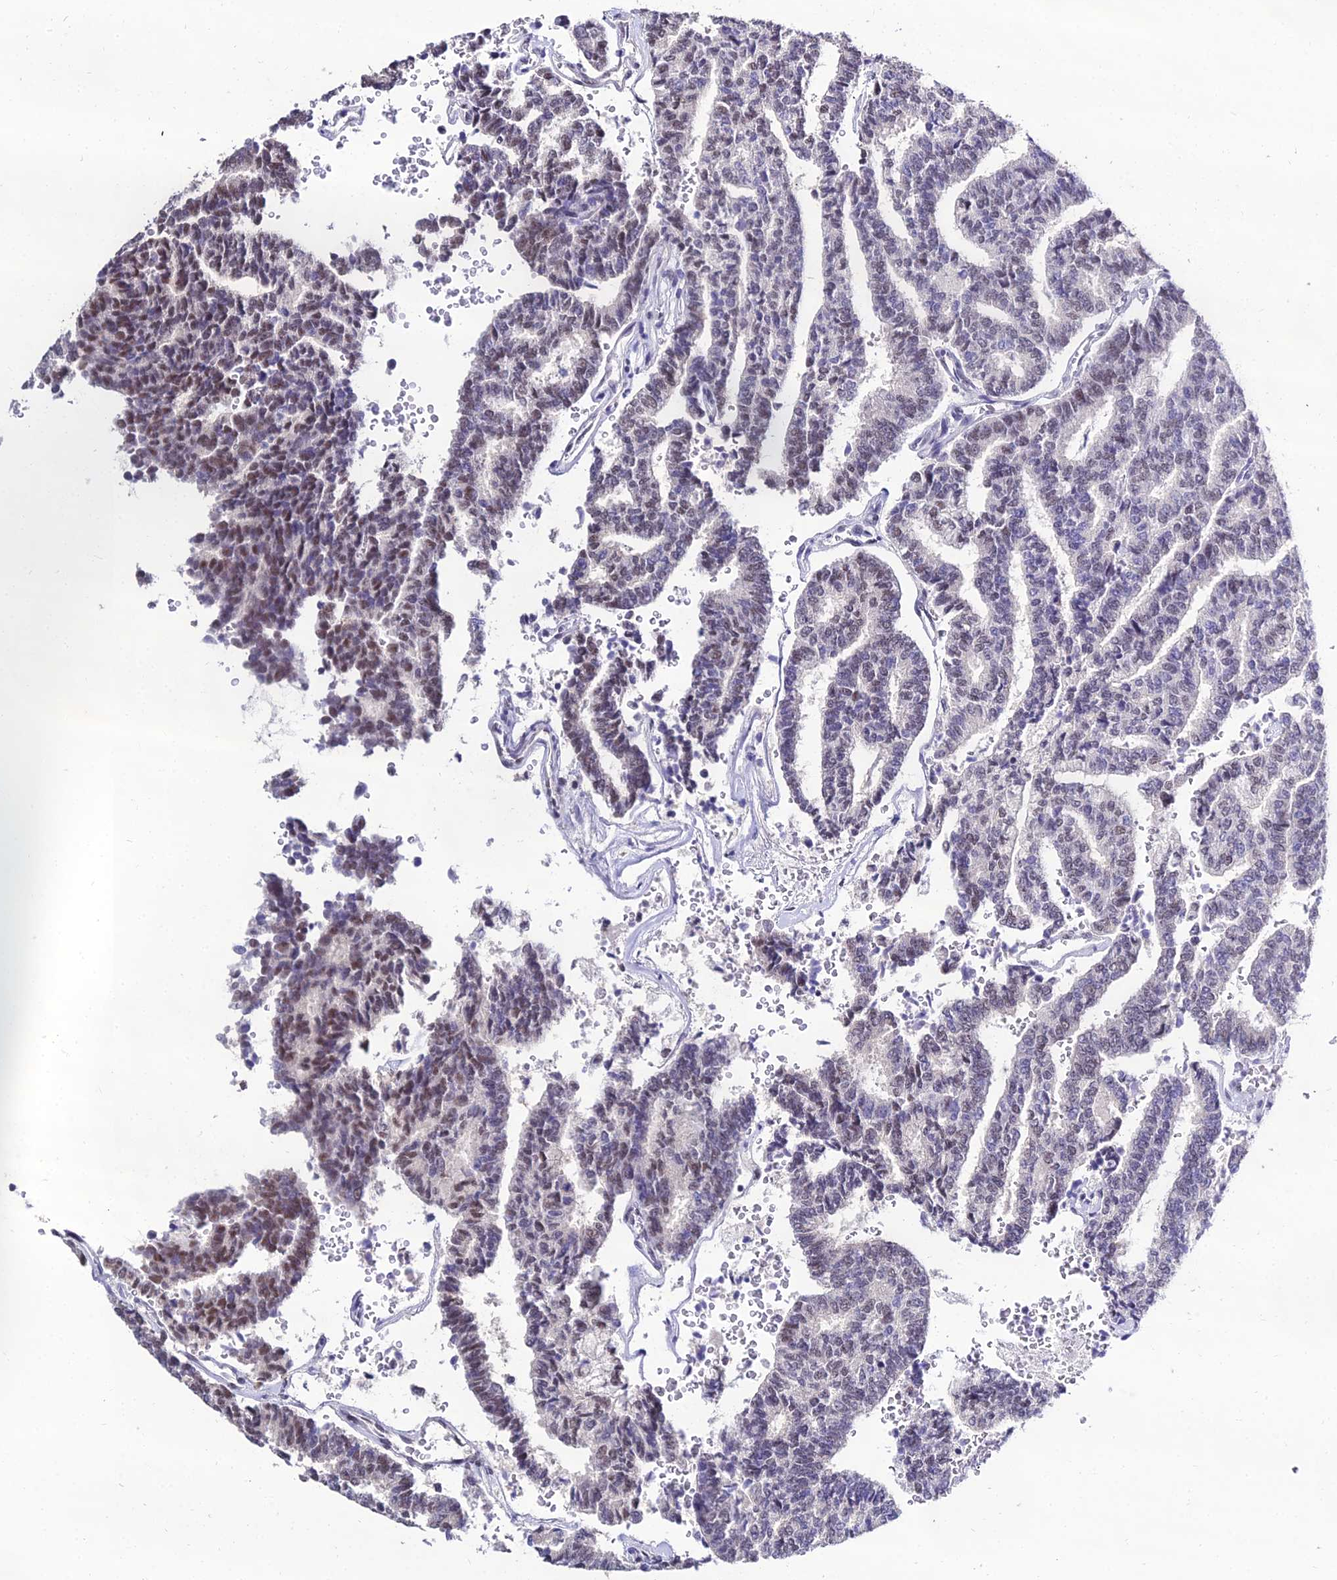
{"staining": {"intensity": "moderate", "quantity": "<25%", "location": "nuclear"}, "tissue": "thyroid cancer", "cell_type": "Tumor cells", "image_type": "cancer", "snomed": [{"axis": "morphology", "description": "Papillary adenocarcinoma, NOS"}, {"axis": "topography", "description": "Thyroid gland"}], "caption": "Immunohistochemistry (IHC) of thyroid cancer displays low levels of moderate nuclear staining in about <25% of tumor cells. Immunohistochemistry stains the protein in brown and the nuclei are stained blue.", "gene": "PPP4R2", "patient": {"sex": "female", "age": 35}}